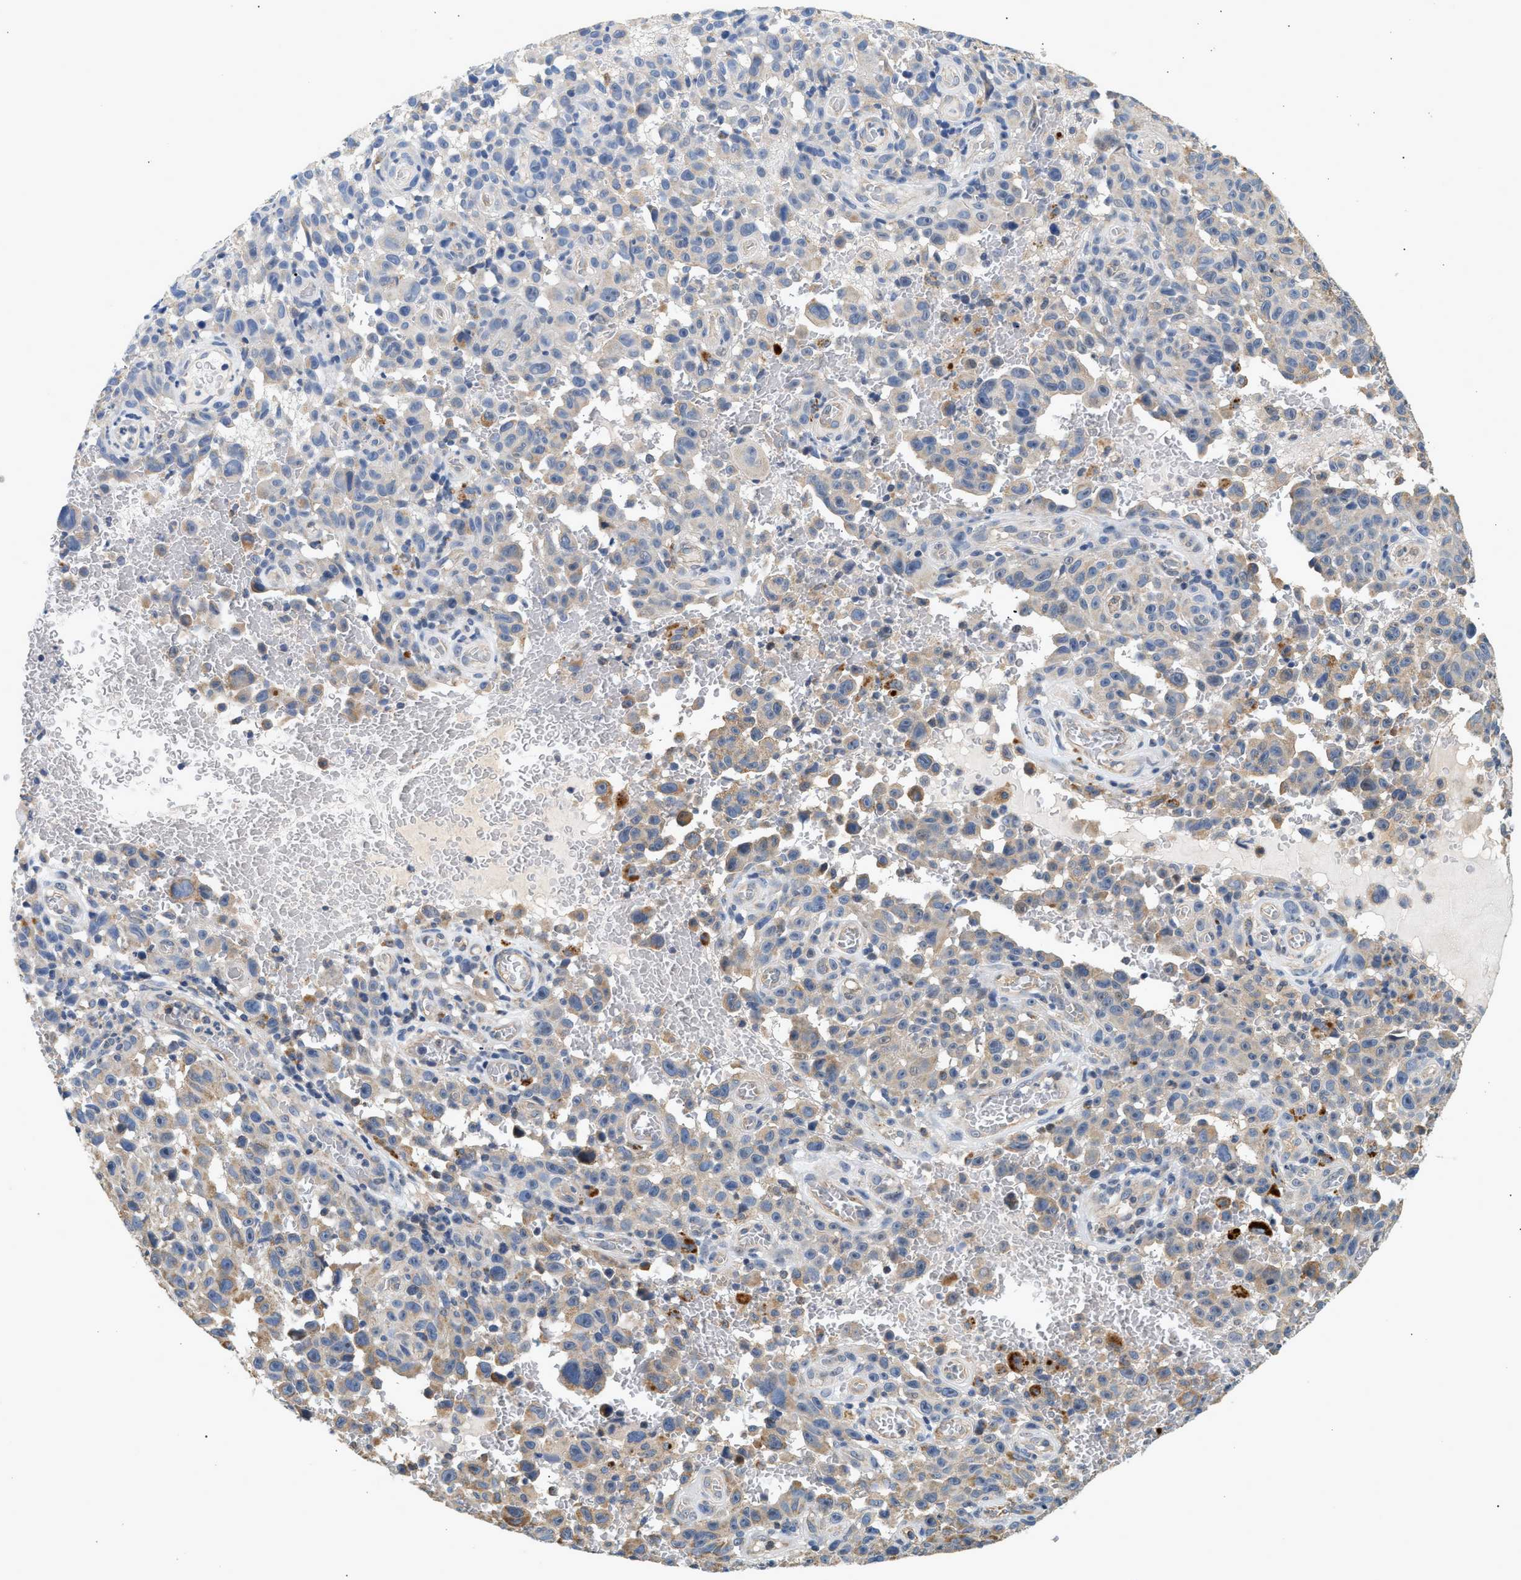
{"staining": {"intensity": "moderate", "quantity": "25%-75%", "location": "cytoplasmic/membranous"}, "tissue": "melanoma", "cell_type": "Tumor cells", "image_type": "cancer", "snomed": [{"axis": "morphology", "description": "Malignant melanoma, NOS"}, {"axis": "topography", "description": "Skin"}], "caption": "Immunohistochemical staining of human melanoma reveals medium levels of moderate cytoplasmic/membranous expression in about 25%-75% of tumor cells.", "gene": "DUSP14", "patient": {"sex": "female", "age": 82}}